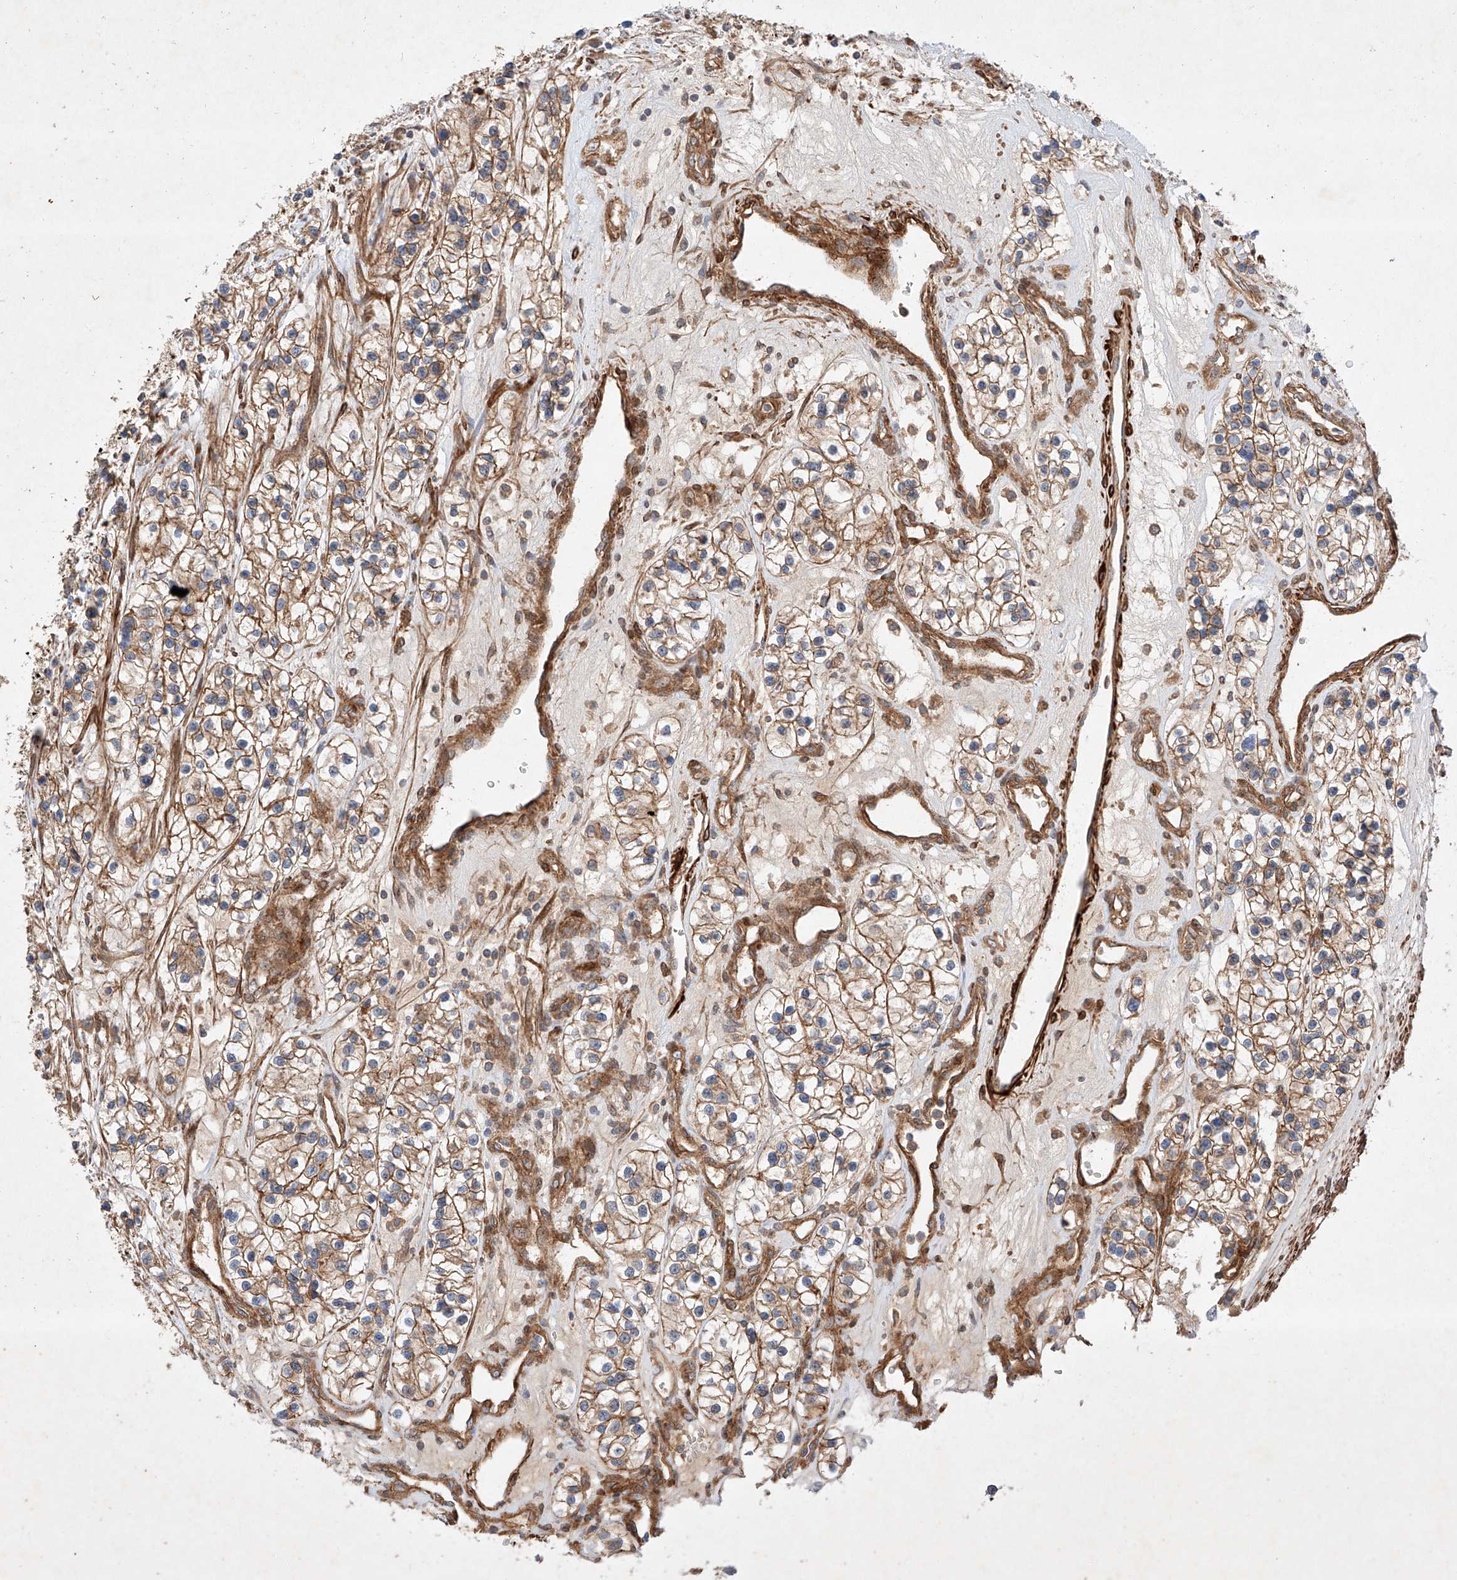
{"staining": {"intensity": "moderate", "quantity": ">75%", "location": "cytoplasmic/membranous"}, "tissue": "renal cancer", "cell_type": "Tumor cells", "image_type": "cancer", "snomed": [{"axis": "morphology", "description": "Adenocarcinoma, NOS"}, {"axis": "topography", "description": "Kidney"}], "caption": "About >75% of tumor cells in renal adenocarcinoma reveal moderate cytoplasmic/membranous protein expression as visualized by brown immunohistochemical staining.", "gene": "RAB23", "patient": {"sex": "female", "age": 57}}